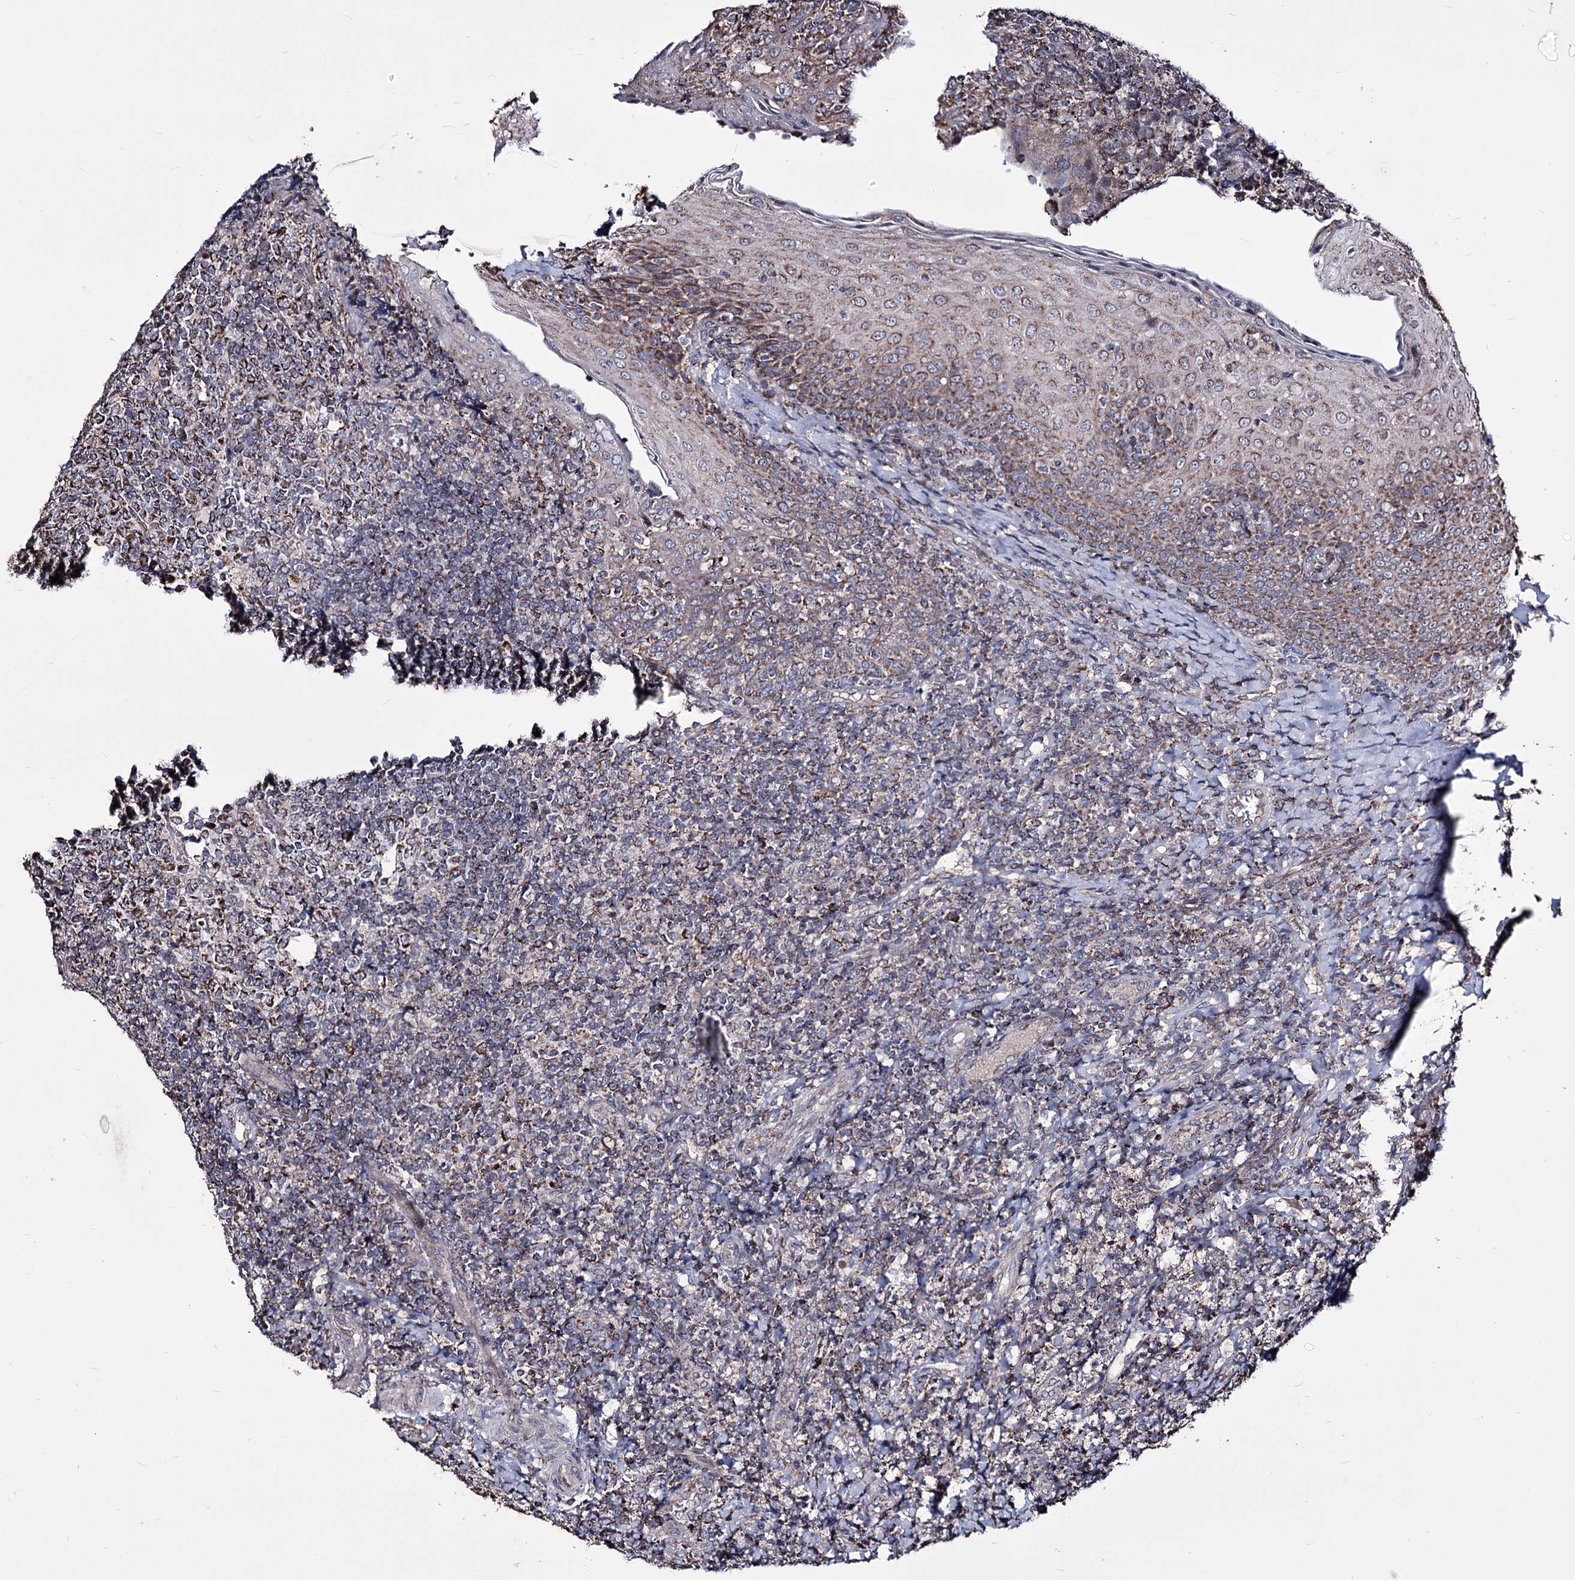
{"staining": {"intensity": "moderate", "quantity": "25%-75%", "location": "cytoplasmic/membranous"}, "tissue": "tonsil", "cell_type": "Germinal center cells", "image_type": "normal", "snomed": [{"axis": "morphology", "description": "Normal tissue, NOS"}, {"axis": "topography", "description": "Tonsil"}], "caption": "Immunohistochemistry image of unremarkable human tonsil stained for a protein (brown), which shows medium levels of moderate cytoplasmic/membranous staining in about 25%-75% of germinal center cells.", "gene": "CREB3L4", "patient": {"sex": "female", "age": 19}}